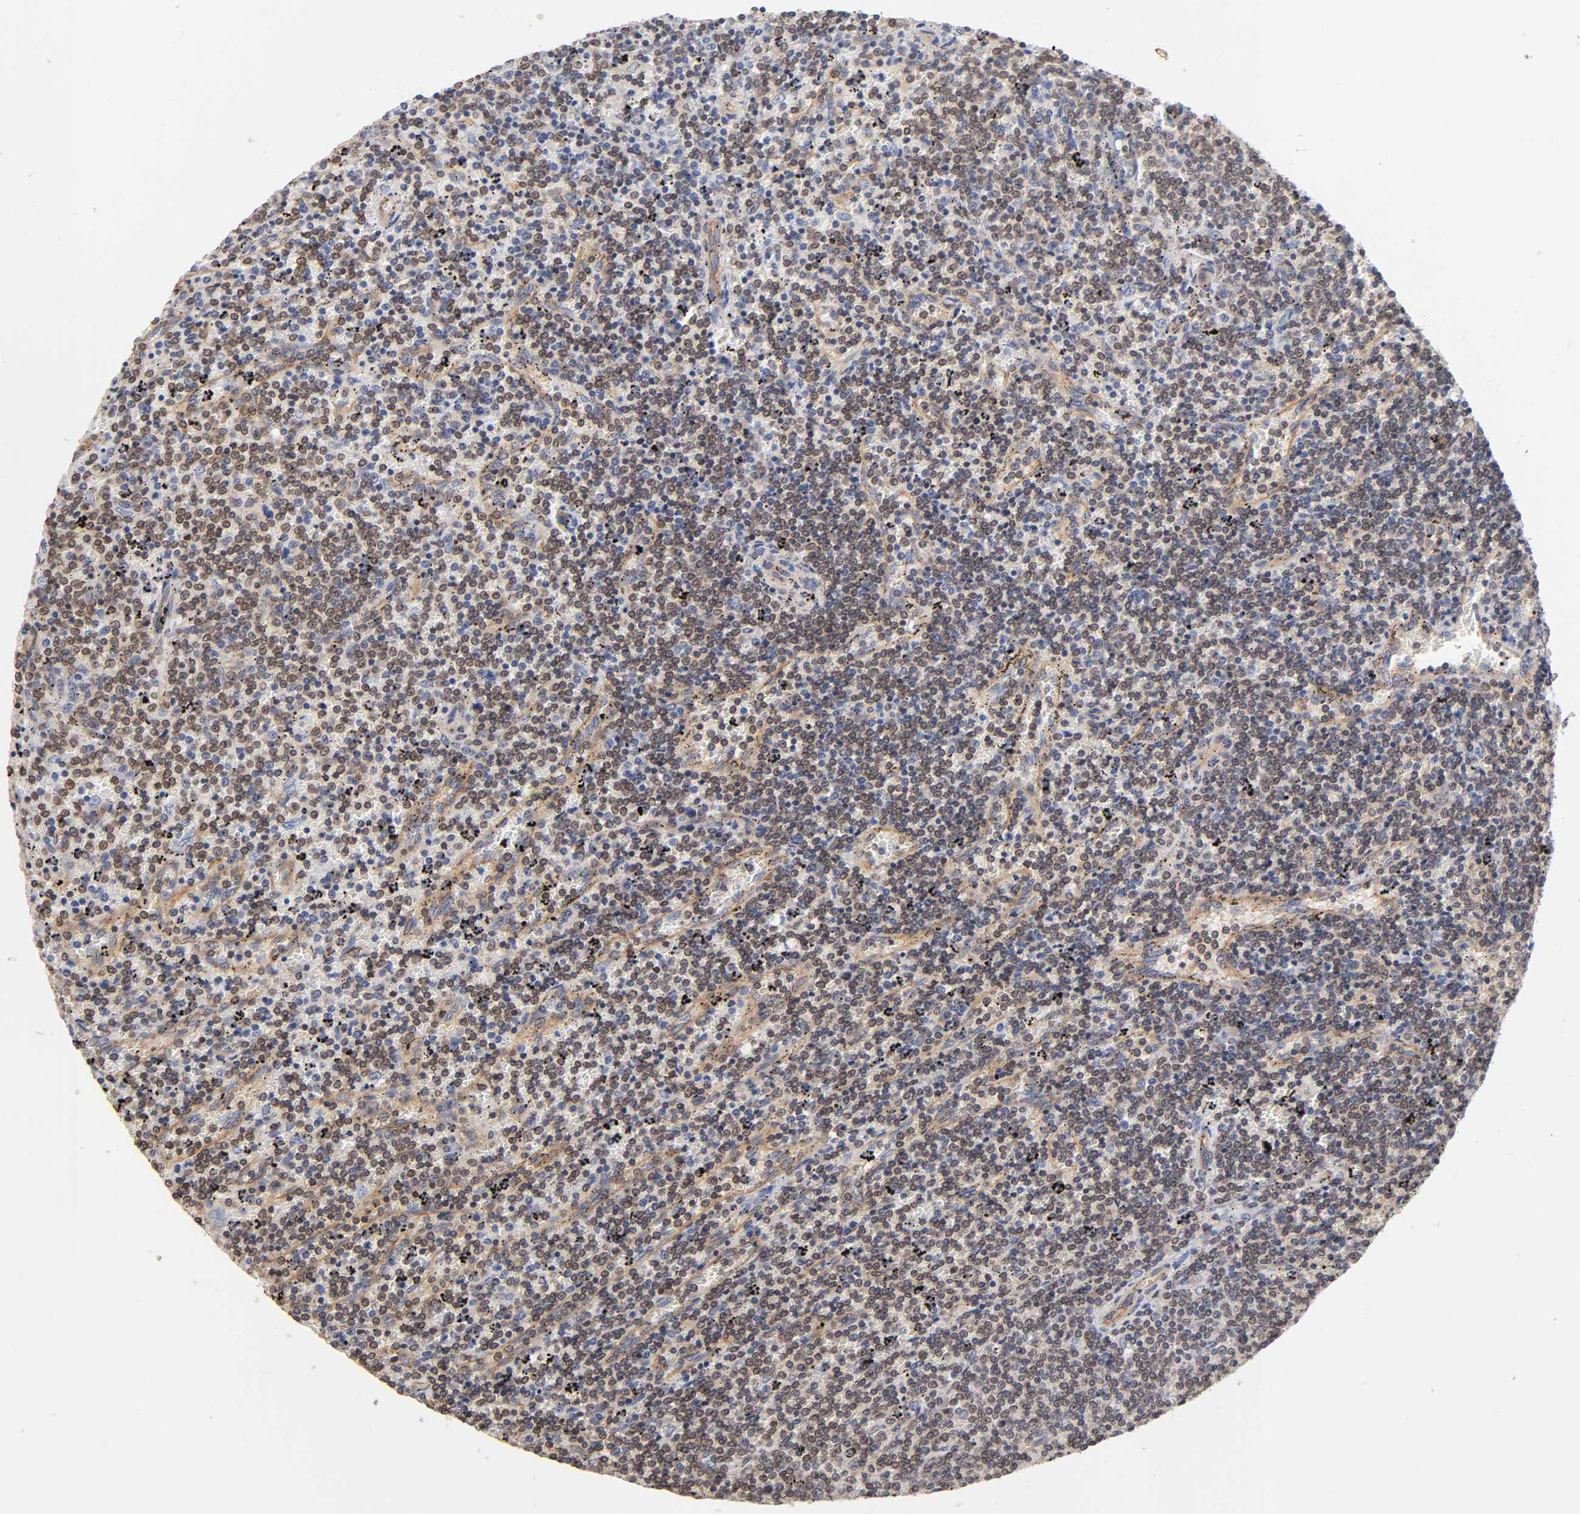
{"staining": {"intensity": "weak", "quantity": ">75%", "location": "cytoplasmic/membranous"}, "tissue": "lymphoma", "cell_type": "Tumor cells", "image_type": "cancer", "snomed": [{"axis": "morphology", "description": "Malignant lymphoma, non-Hodgkin's type, Low grade"}, {"axis": "topography", "description": "Spleen"}], "caption": "Immunohistochemical staining of malignant lymphoma, non-Hodgkin's type (low-grade) exhibits low levels of weak cytoplasmic/membranous protein positivity in approximately >75% of tumor cells.", "gene": "STRN3", "patient": {"sex": "female", "age": 50}}